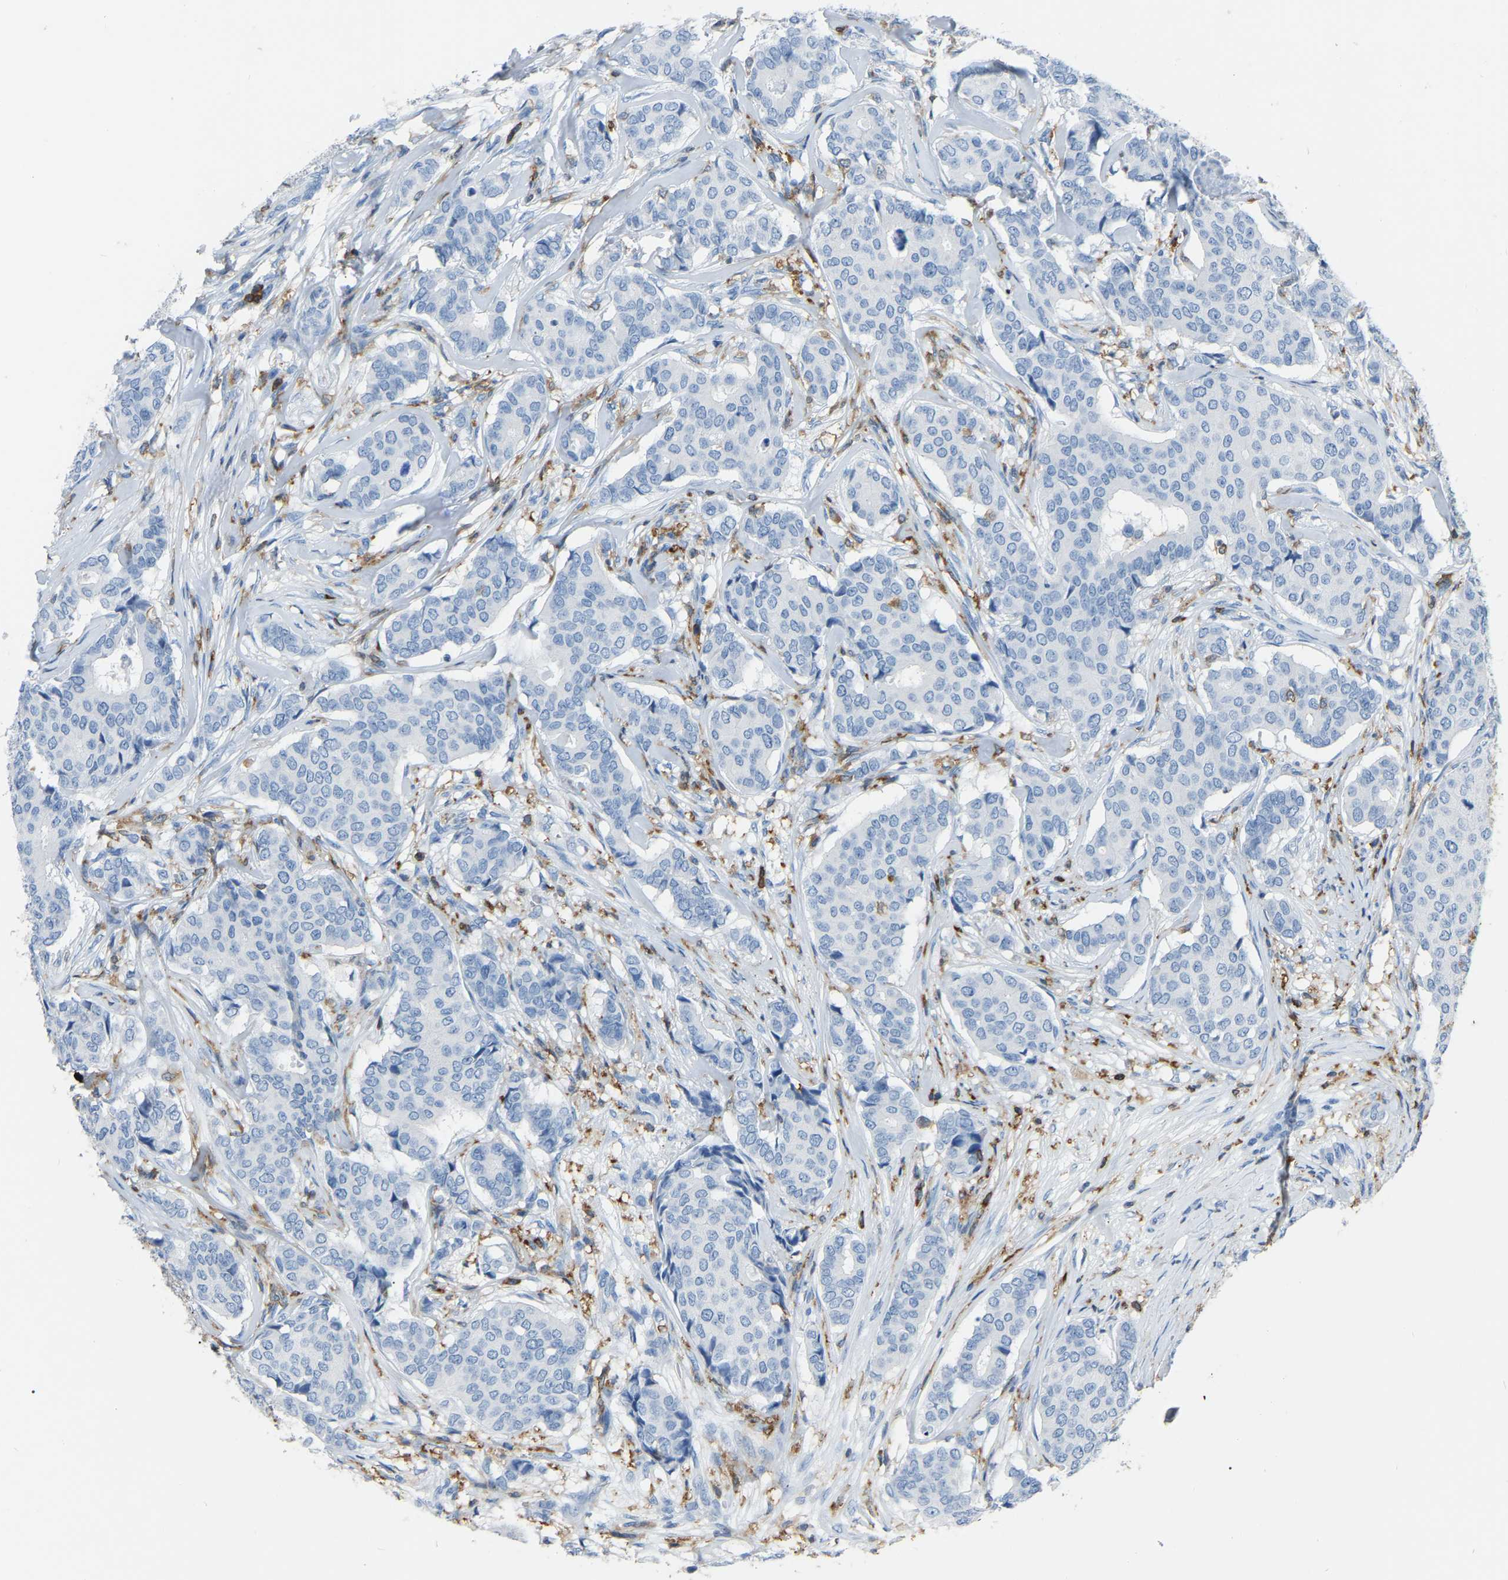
{"staining": {"intensity": "negative", "quantity": "none", "location": "none"}, "tissue": "breast cancer", "cell_type": "Tumor cells", "image_type": "cancer", "snomed": [{"axis": "morphology", "description": "Duct carcinoma"}, {"axis": "topography", "description": "Breast"}], "caption": "IHC histopathology image of neoplastic tissue: breast cancer (intraductal carcinoma) stained with DAB (3,3'-diaminobenzidine) demonstrates no significant protein staining in tumor cells.", "gene": "ARHGAP45", "patient": {"sex": "female", "age": 75}}